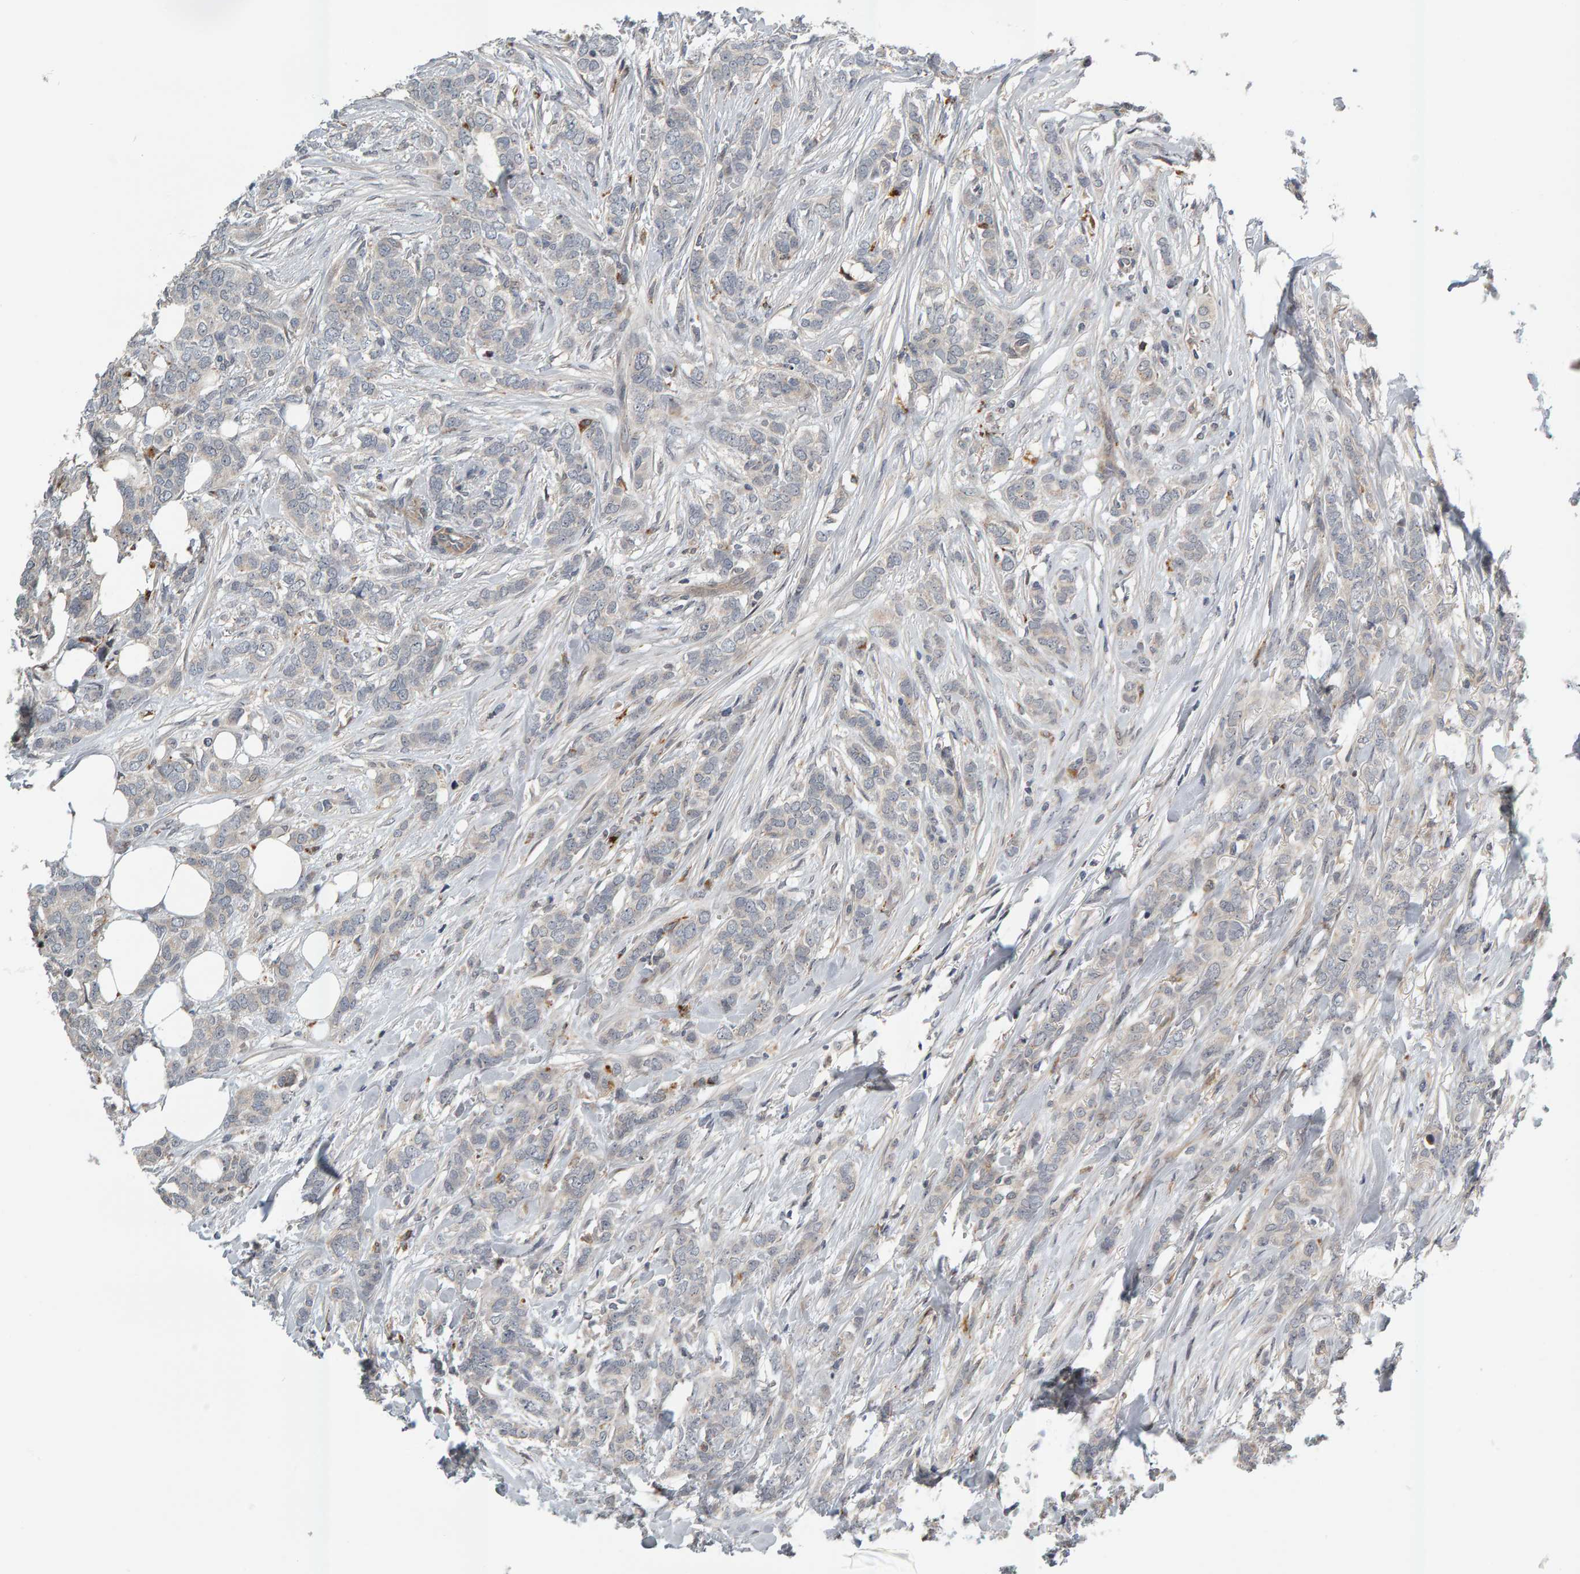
{"staining": {"intensity": "negative", "quantity": "none", "location": "none"}, "tissue": "breast cancer", "cell_type": "Tumor cells", "image_type": "cancer", "snomed": [{"axis": "morphology", "description": "Lobular carcinoma"}, {"axis": "topography", "description": "Skin"}, {"axis": "topography", "description": "Breast"}], "caption": "Breast cancer (lobular carcinoma) stained for a protein using immunohistochemistry (IHC) shows no staining tumor cells.", "gene": "ZNF160", "patient": {"sex": "female", "age": 46}}